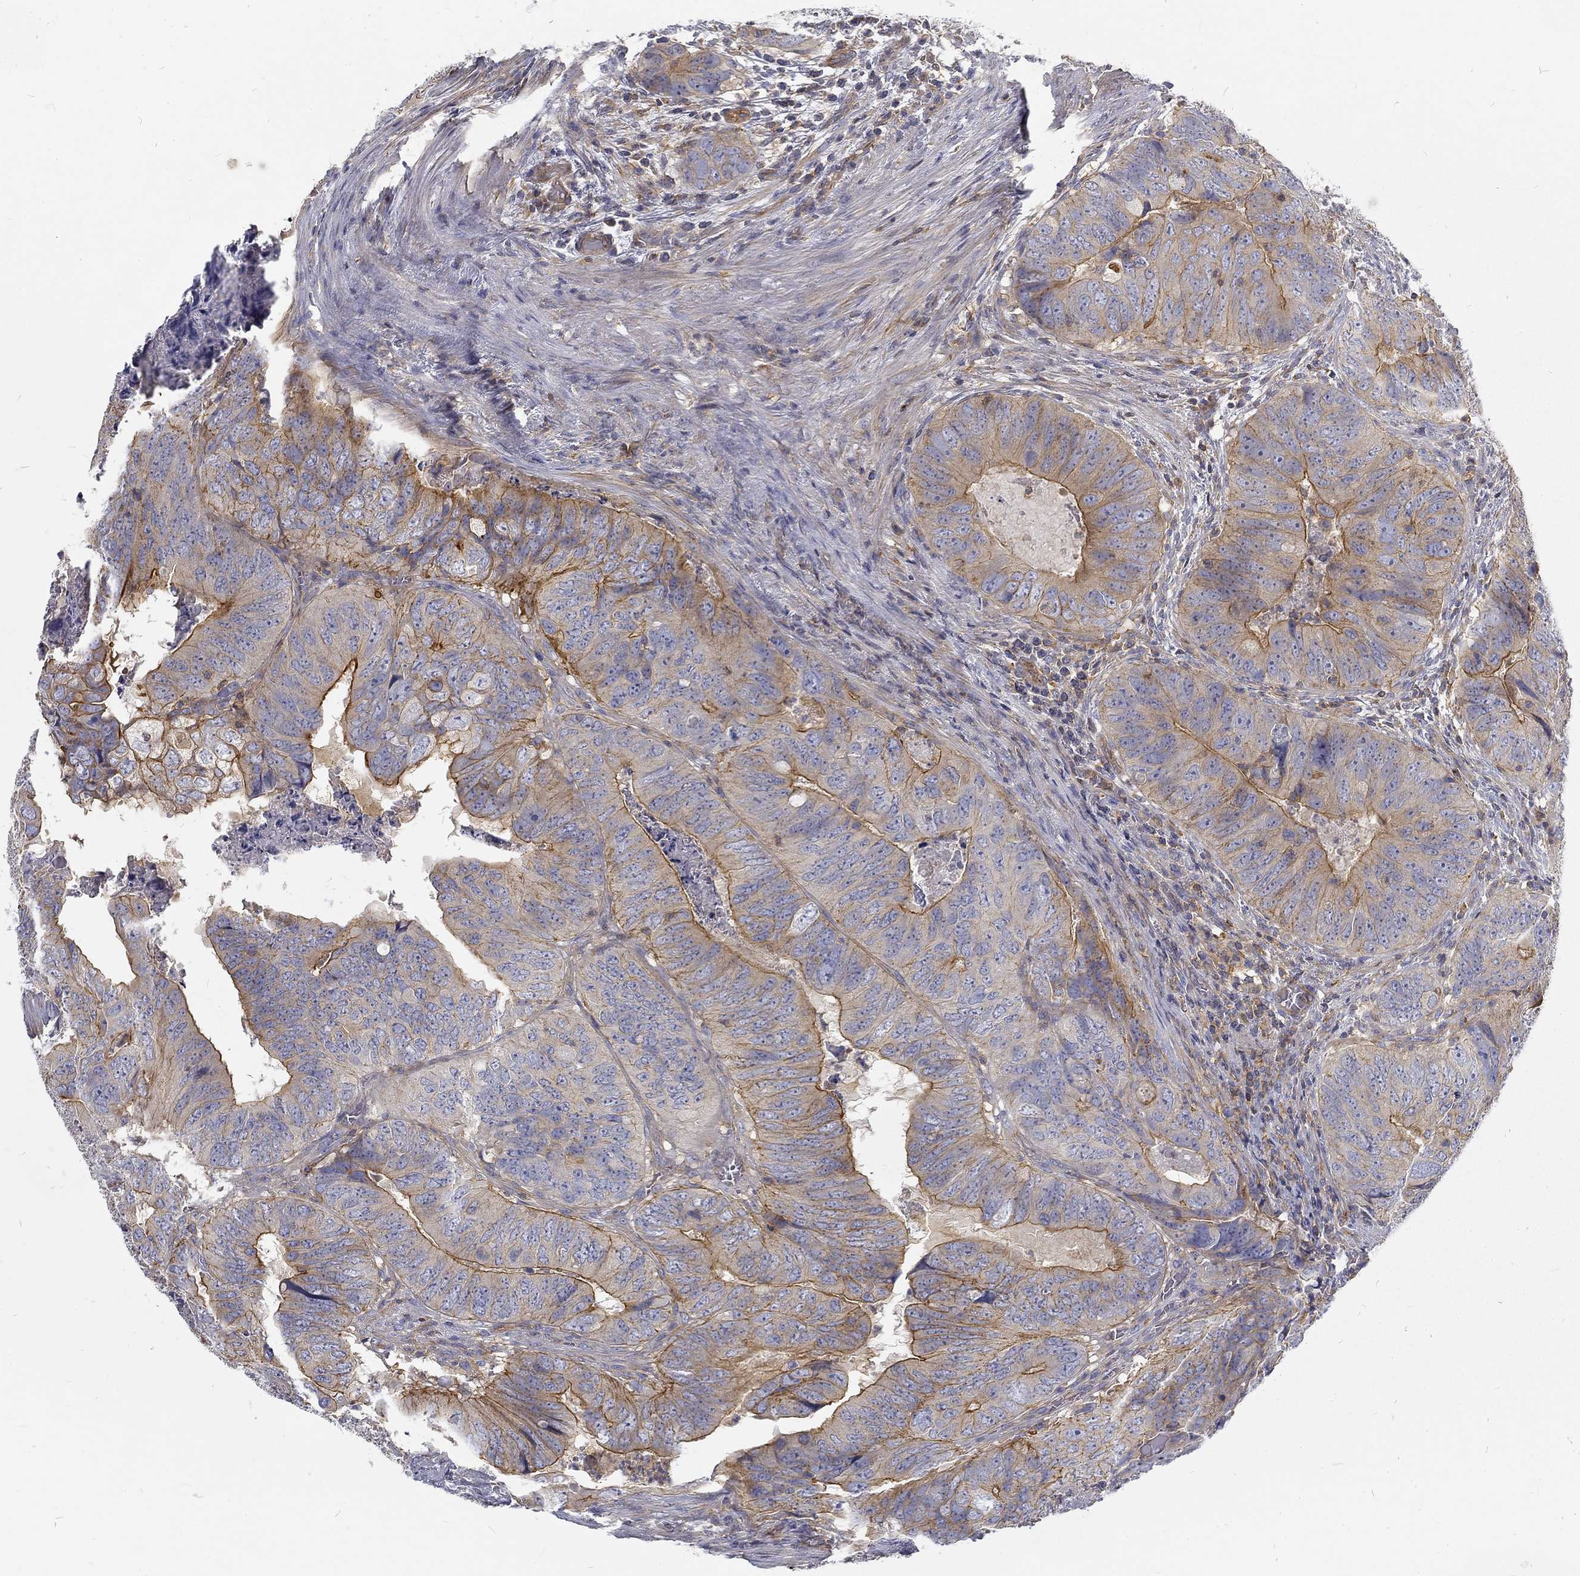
{"staining": {"intensity": "moderate", "quantity": "25%-75%", "location": "cytoplasmic/membranous"}, "tissue": "colorectal cancer", "cell_type": "Tumor cells", "image_type": "cancer", "snomed": [{"axis": "morphology", "description": "Adenocarcinoma, NOS"}, {"axis": "topography", "description": "Colon"}], "caption": "Moderate cytoplasmic/membranous protein expression is seen in about 25%-75% of tumor cells in colorectal cancer. The protein of interest is stained brown, and the nuclei are stained in blue (DAB (3,3'-diaminobenzidine) IHC with brightfield microscopy, high magnification).", "gene": "MTMR11", "patient": {"sex": "male", "age": 79}}